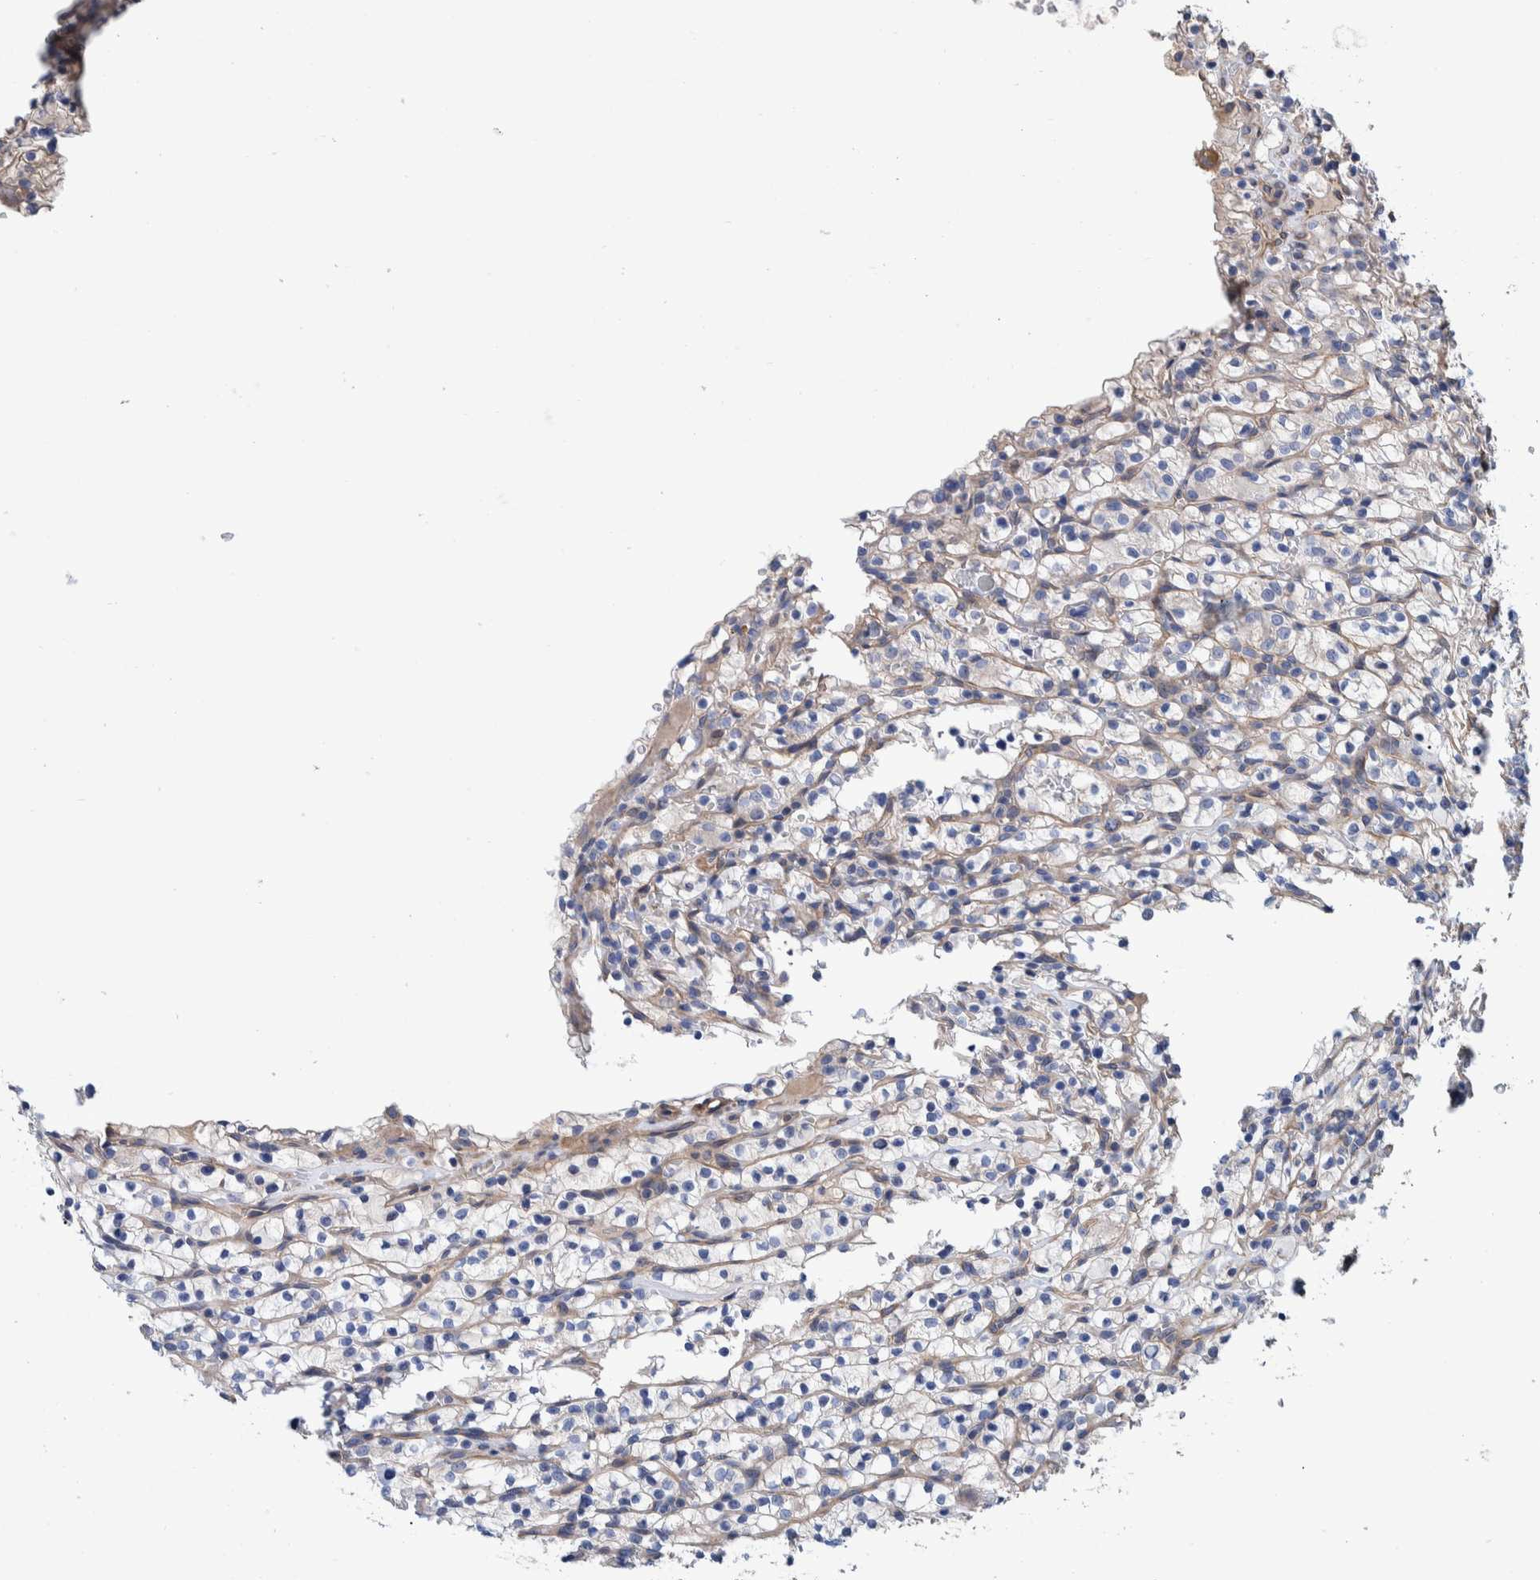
{"staining": {"intensity": "negative", "quantity": "none", "location": "none"}, "tissue": "renal cancer", "cell_type": "Tumor cells", "image_type": "cancer", "snomed": [{"axis": "morphology", "description": "Adenocarcinoma, NOS"}, {"axis": "topography", "description": "Kidney"}], "caption": "Histopathology image shows no protein positivity in tumor cells of adenocarcinoma (renal) tissue.", "gene": "SLC45A4", "patient": {"sex": "female", "age": 57}}